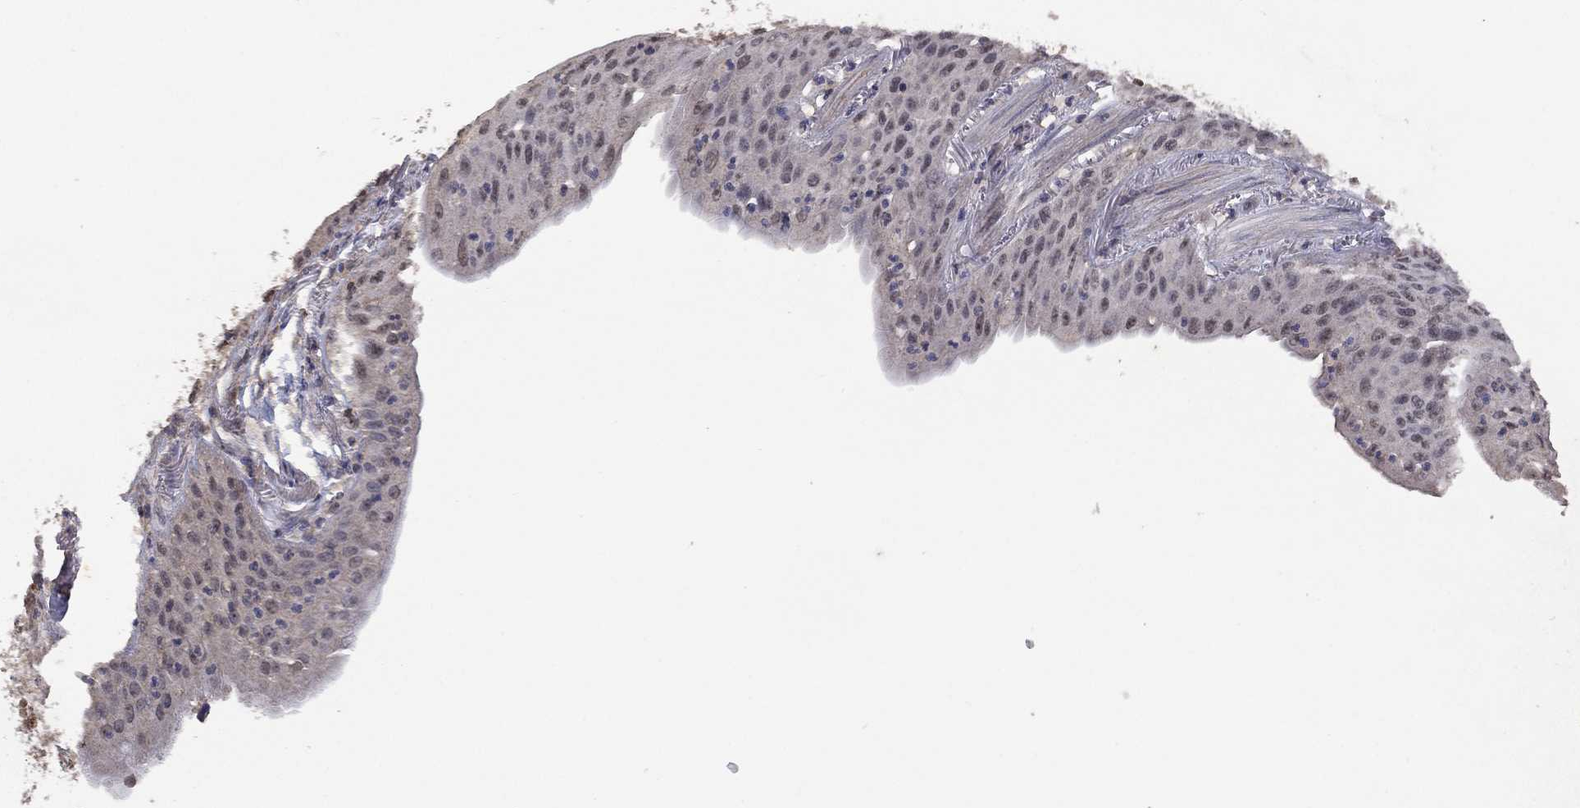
{"staining": {"intensity": "negative", "quantity": "none", "location": "none"}, "tissue": "lung cancer", "cell_type": "Tumor cells", "image_type": "cancer", "snomed": [{"axis": "morphology", "description": "Squamous cell carcinoma, NOS"}, {"axis": "topography", "description": "Lung"}], "caption": "The image exhibits no significant staining in tumor cells of squamous cell carcinoma (lung).", "gene": "NELFCD", "patient": {"sex": "male", "age": 73}}